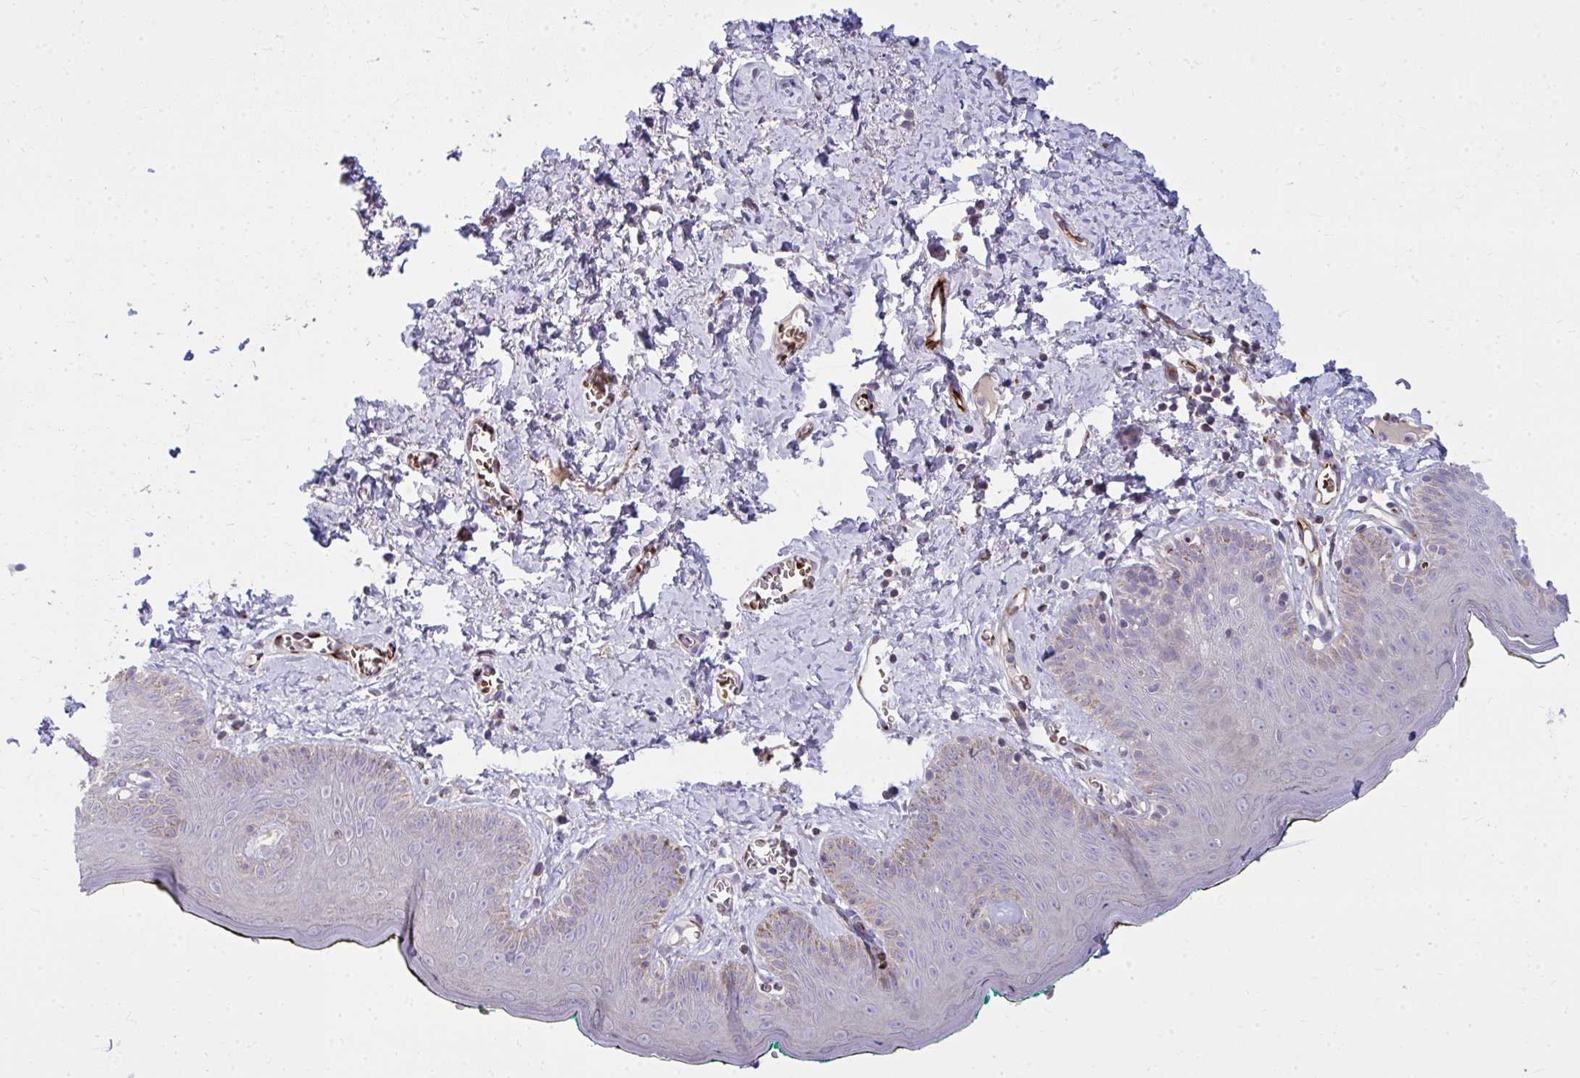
{"staining": {"intensity": "negative", "quantity": "none", "location": "none"}, "tissue": "skin", "cell_type": "Epidermal cells", "image_type": "normal", "snomed": [{"axis": "morphology", "description": "Normal tissue, NOS"}, {"axis": "topography", "description": "Vulva"}, {"axis": "topography", "description": "Peripheral nerve tissue"}], "caption": "A micrograph of human skin is negative for staining in epidermal cells. The staining is performed using DAB brown chromogen with nuclei counter-stained in using hematoxylin.", "gene": "SLC14A1", "patient": {"sex": "female", "age": 66}}